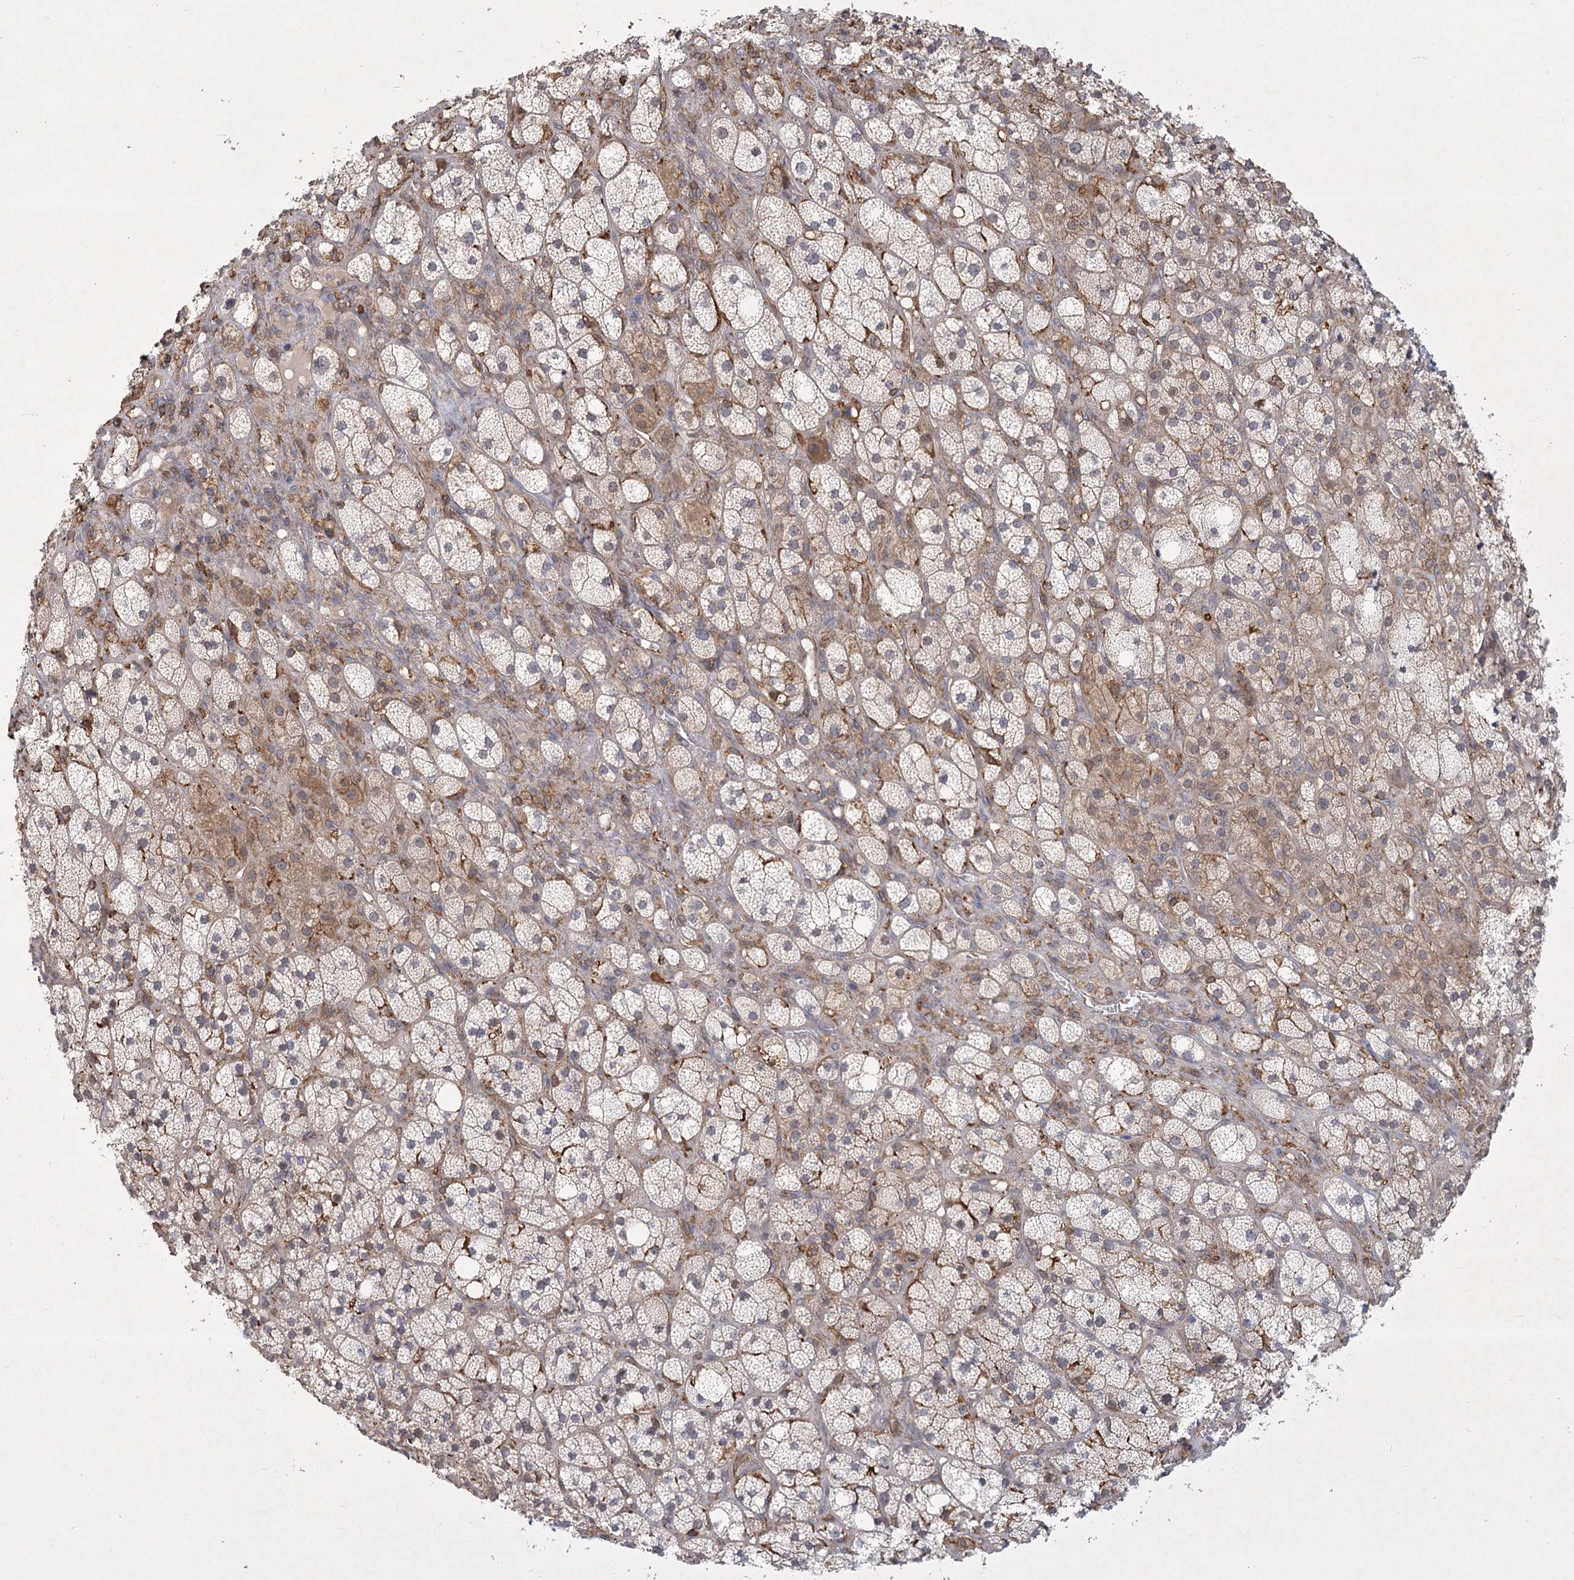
{"staining": {"intensity": "moderate", "quantity": "<25%", "location": "cytoplasmic/membranous"}, "tissue": "adrenal gland", "cell_type": "Glandular cells", "image_type": "normal", "snomed": [{"axis": "morphology", "description": "Normal tissue, NOS"}, {"axis": "topography", "description": "Adrenal gland"}], "caption": "DAB immunohistochemical staining of benign adrenal gland displays moderate cytoplasmic/membranous protein staining in about <25% of glandular cells.", "gene": "MEPE", "patient": {"sex": "male", "age": 61}}